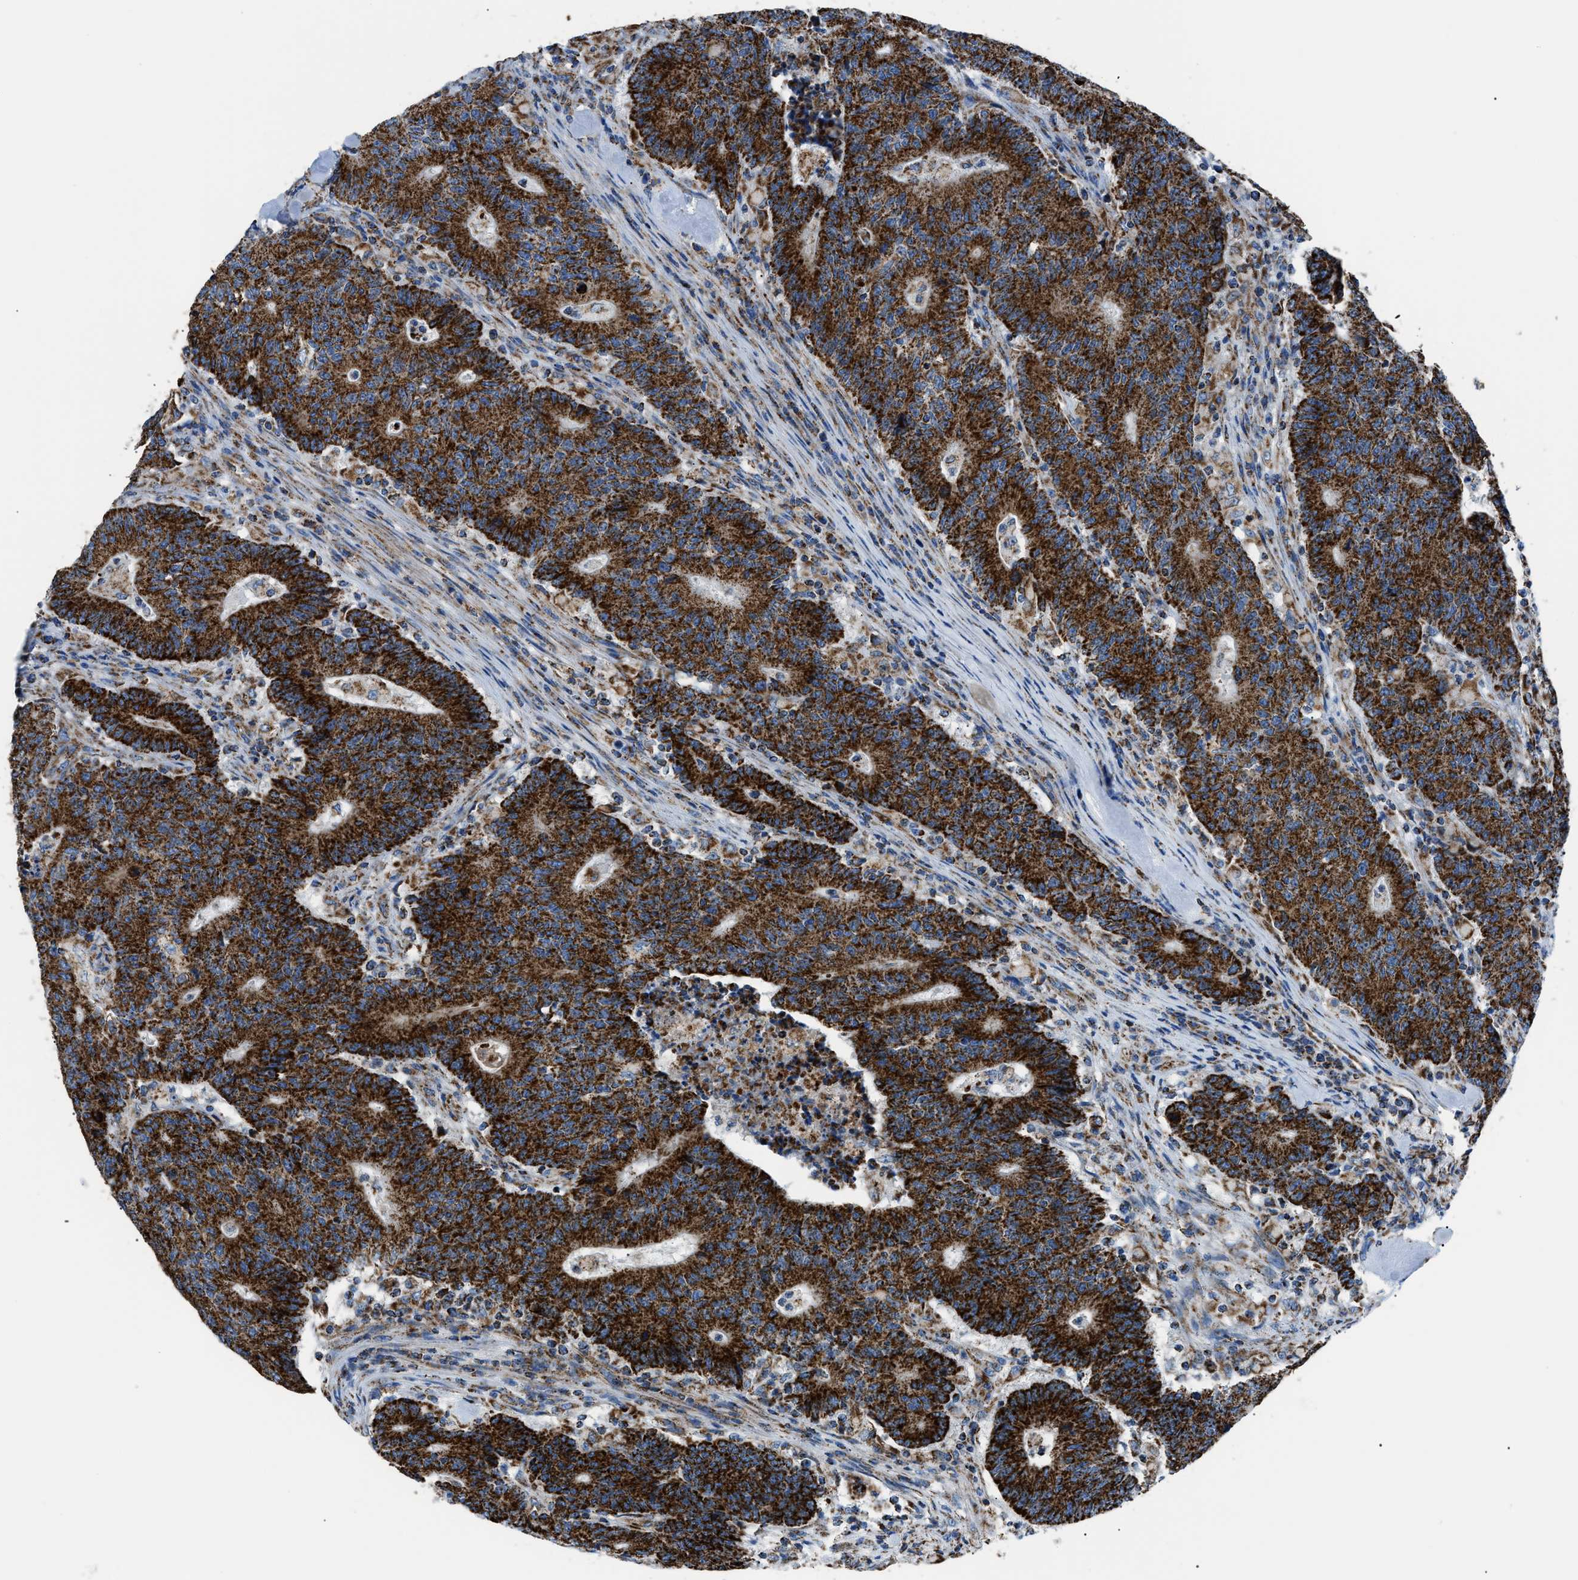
{"staining": {"intensity": "strong", "quantity": ">75%", "location": "cytoplasmic/membranous"}, "tissue": "colorectal cancer", "cell_type": "Tumor cells", "image_type": "cancer", "snomed": [{"axis": "morphology", "description": "Normal tissue, NOS"}, {"axis": "morphology", "description": "Adenocarcinoma, NOS"}, {"axis": "topography", "description": "Colon"}], "caption": "Immunohistochemistry image of neoplastic tissue: colorectal cancer stained using immunohistochemistry displays high levels of strong protein expression localized specifically in the cytoplasmic/membranous of tumor cells, appearing as a cytoplasmic/membranous brown color.", "gene": "PHB2", "patient": {"sex": "female", "age": 75}}